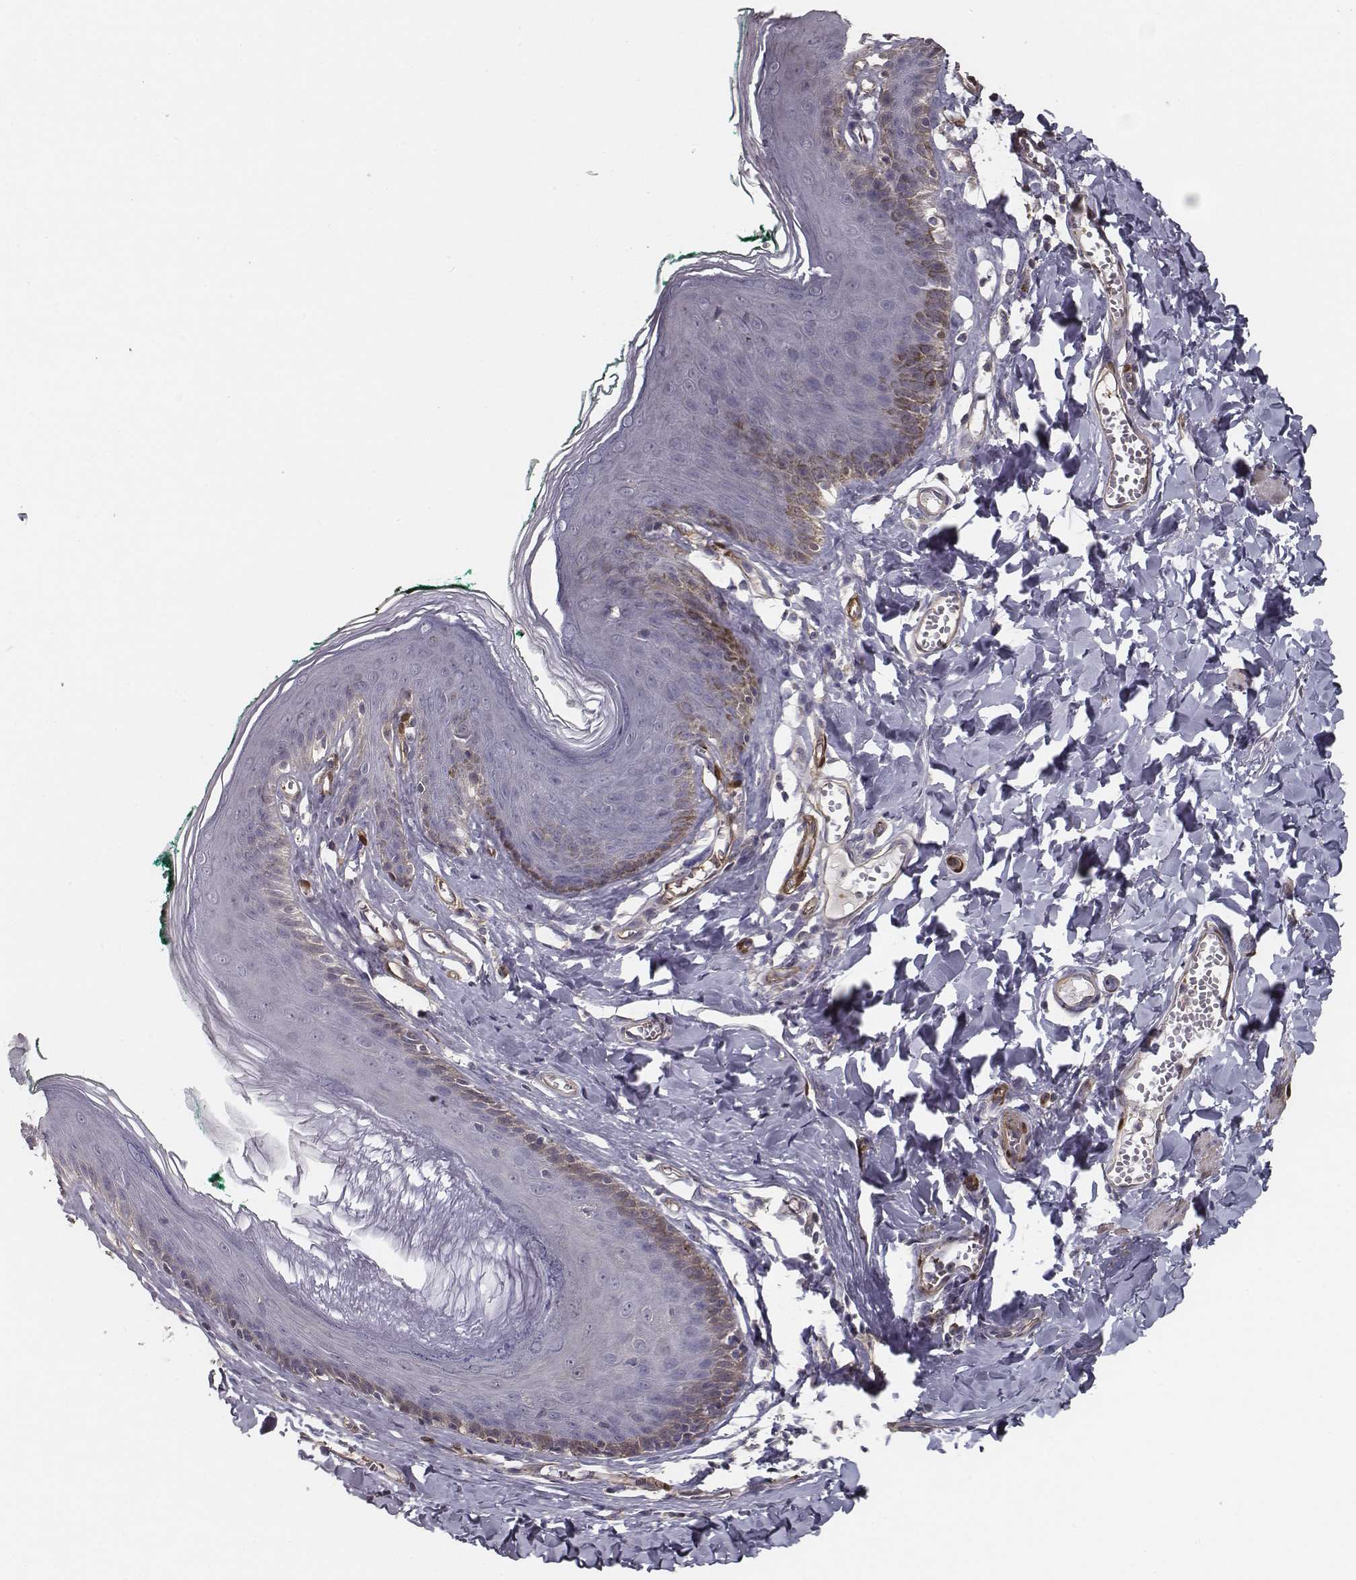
{"staining": {"intensity": "weak", "quantity": "<25%", "location": "cytoplasmic/membranous"}, "tissue": "skin", "cell_type": "Epidermal cells", "image_type": "normal", "snomed": [{"axis": "morphology", "description": "Normal tissue, NOS"}, {"axis": "topography", "description": "Vulva"}, {"axis": "topography", "description": "Peripheral nerve tissue"}], "caption": "High power microscopy histopathology image of an IHC micrograph of benign skin, revealing no significant positivity in epidermal cells. Brightfield microscopy of IHC stained with DAB (3,3'-diaminobenzidine) (brown) and hematoxylin (blue), captured at high magnification.", "gene": "ISYNA1", "patient": {"sex": "female", "age": 66}}